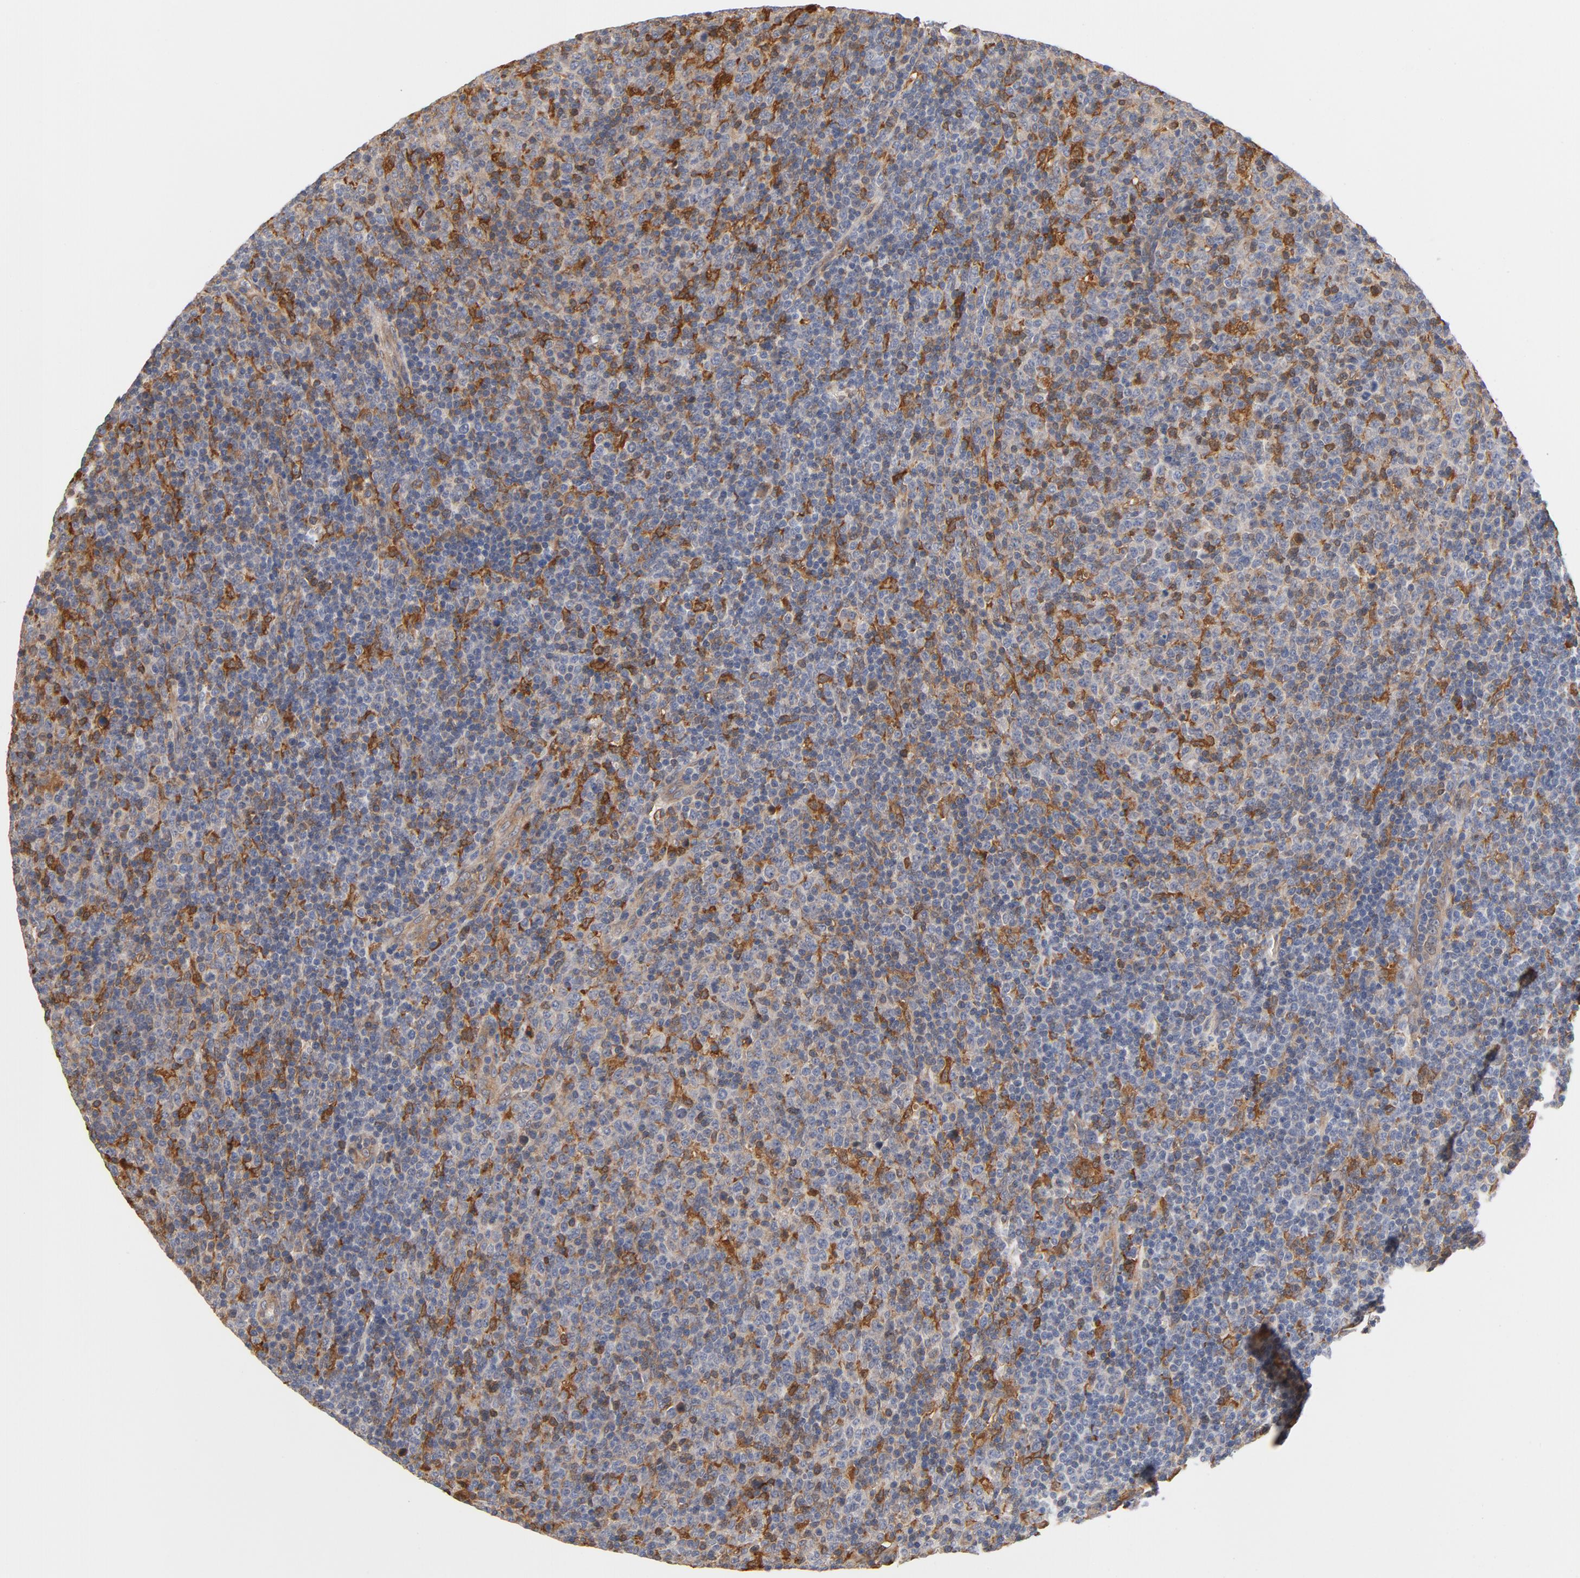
{"staining": {"intensity": "negative", "quantity": "none", "location": "none"}, "tissue": "lymphoma", "cell_type": "Tumor cells", "image_type": "cancer", "snomed": [{"axis": "morphology", "description": "Malignant lymphoma, non-Hodgkin's type, Low grade"}, {"axis": "topography", "description": "Lymph node"}], "caption": "Immunohistochemical staining of human low-grade malignant lymphoma, non-Hodgkin's type demonstrates no significant positivity in tumor cells. The staining is performed using DAB (3,3'-diaminobenzidine) brown chromogen with nuclei counter-stained in using hematoxylin.", "gene": "ASMTL", "patient": {"sex": "male", "age": 70}}